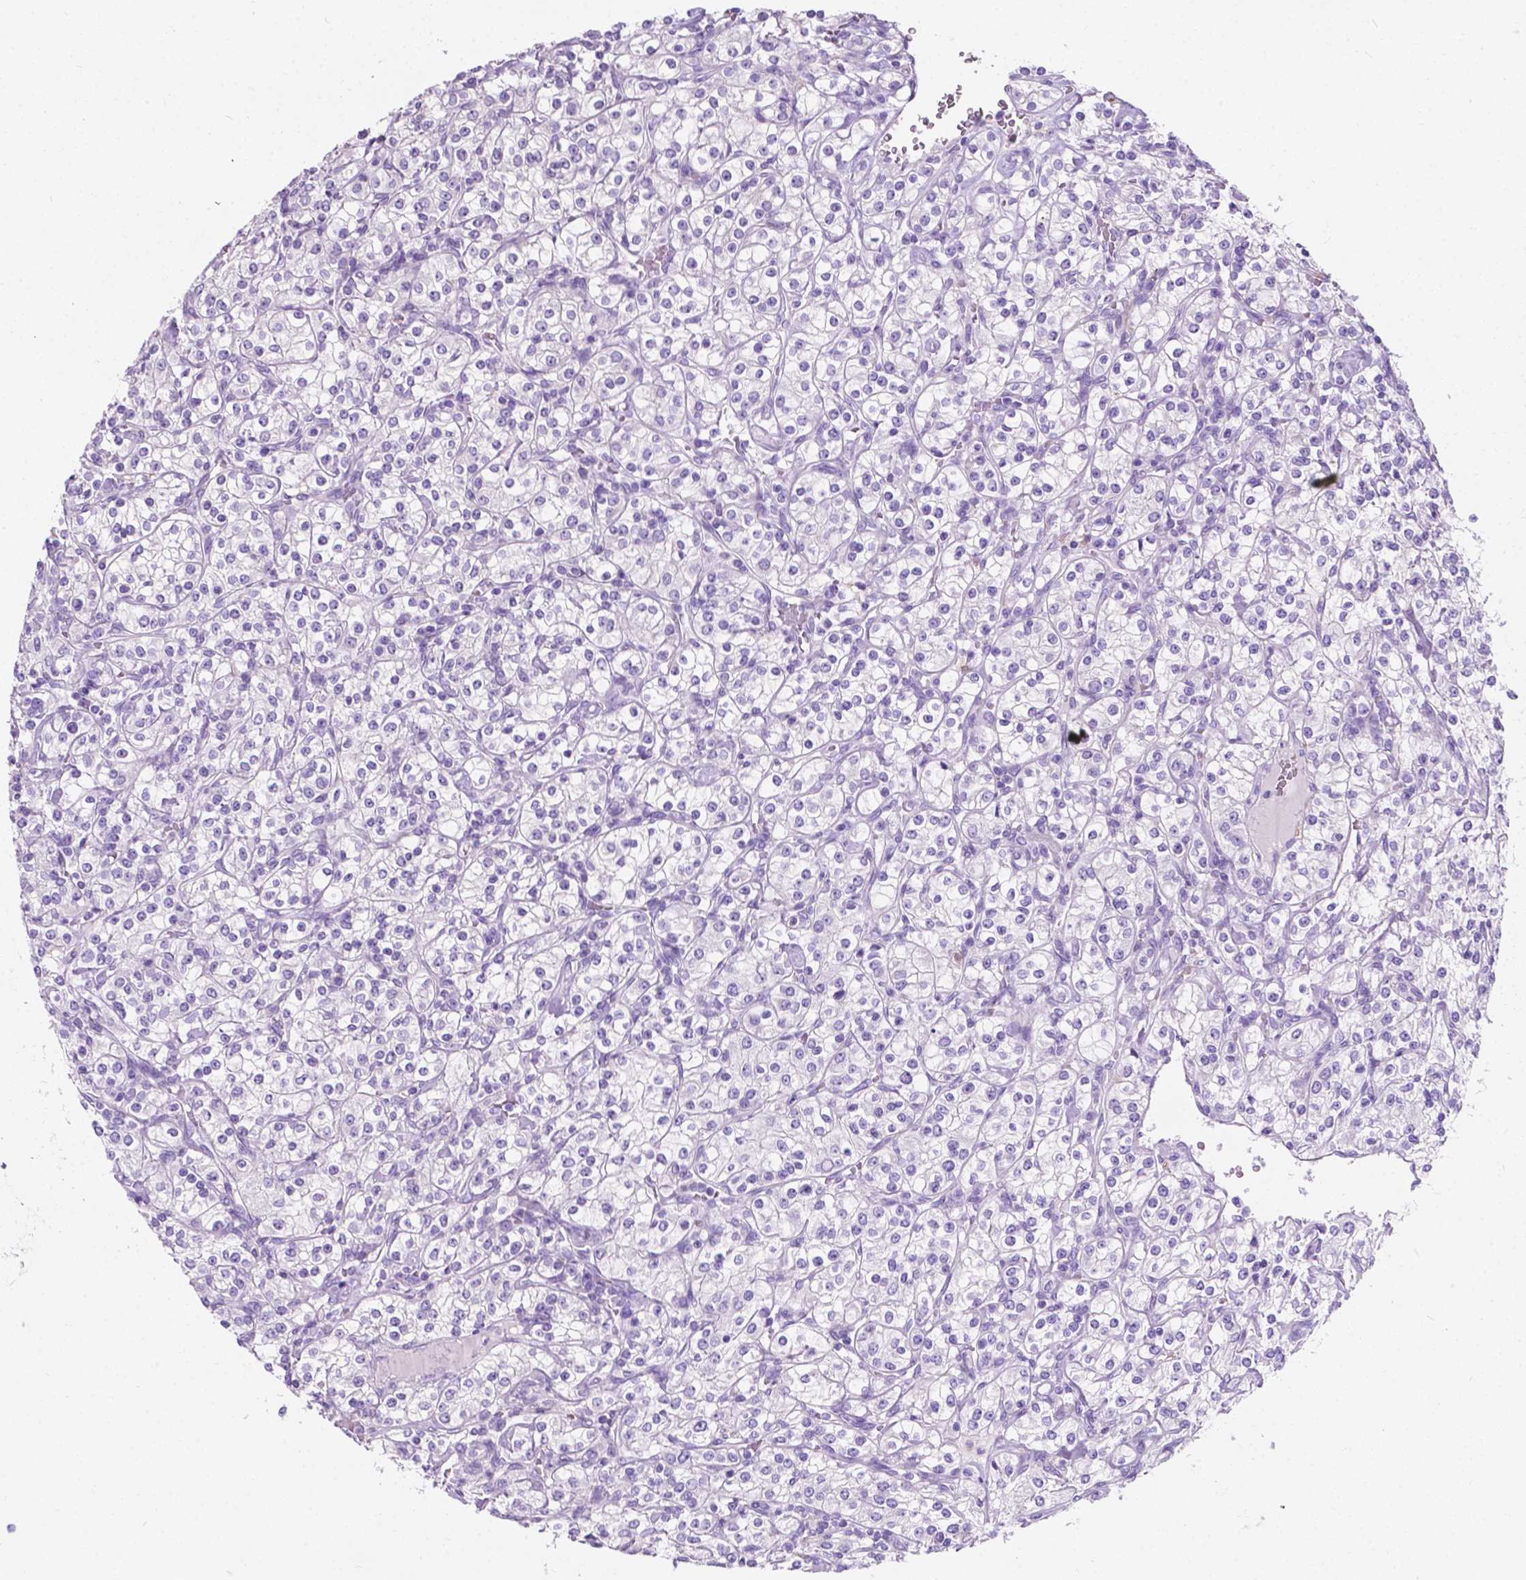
{"staining": {"intensity": "negative", "quantity": "none", "location": "none"}, "tissue": "renal cancer", "cell_type": "Tumor cells", "image_type": "cancer", "snomed": [{"axis": "morphology", "description": "Adenocarcinoma, NOS"}, {"axis": "topography", "description": "Kidney"}], "caption": "Immunohistochemical staining of human renal adenocarcinoma demonstrates no significant positivity in tumor cells. (DAB (3,3'-diaminobenzidine) immunohistochemistry (IHC) with hematoxylin counter stain).", "gene": "GNAO1", "patient": {"sex": "male", "age": 77}}